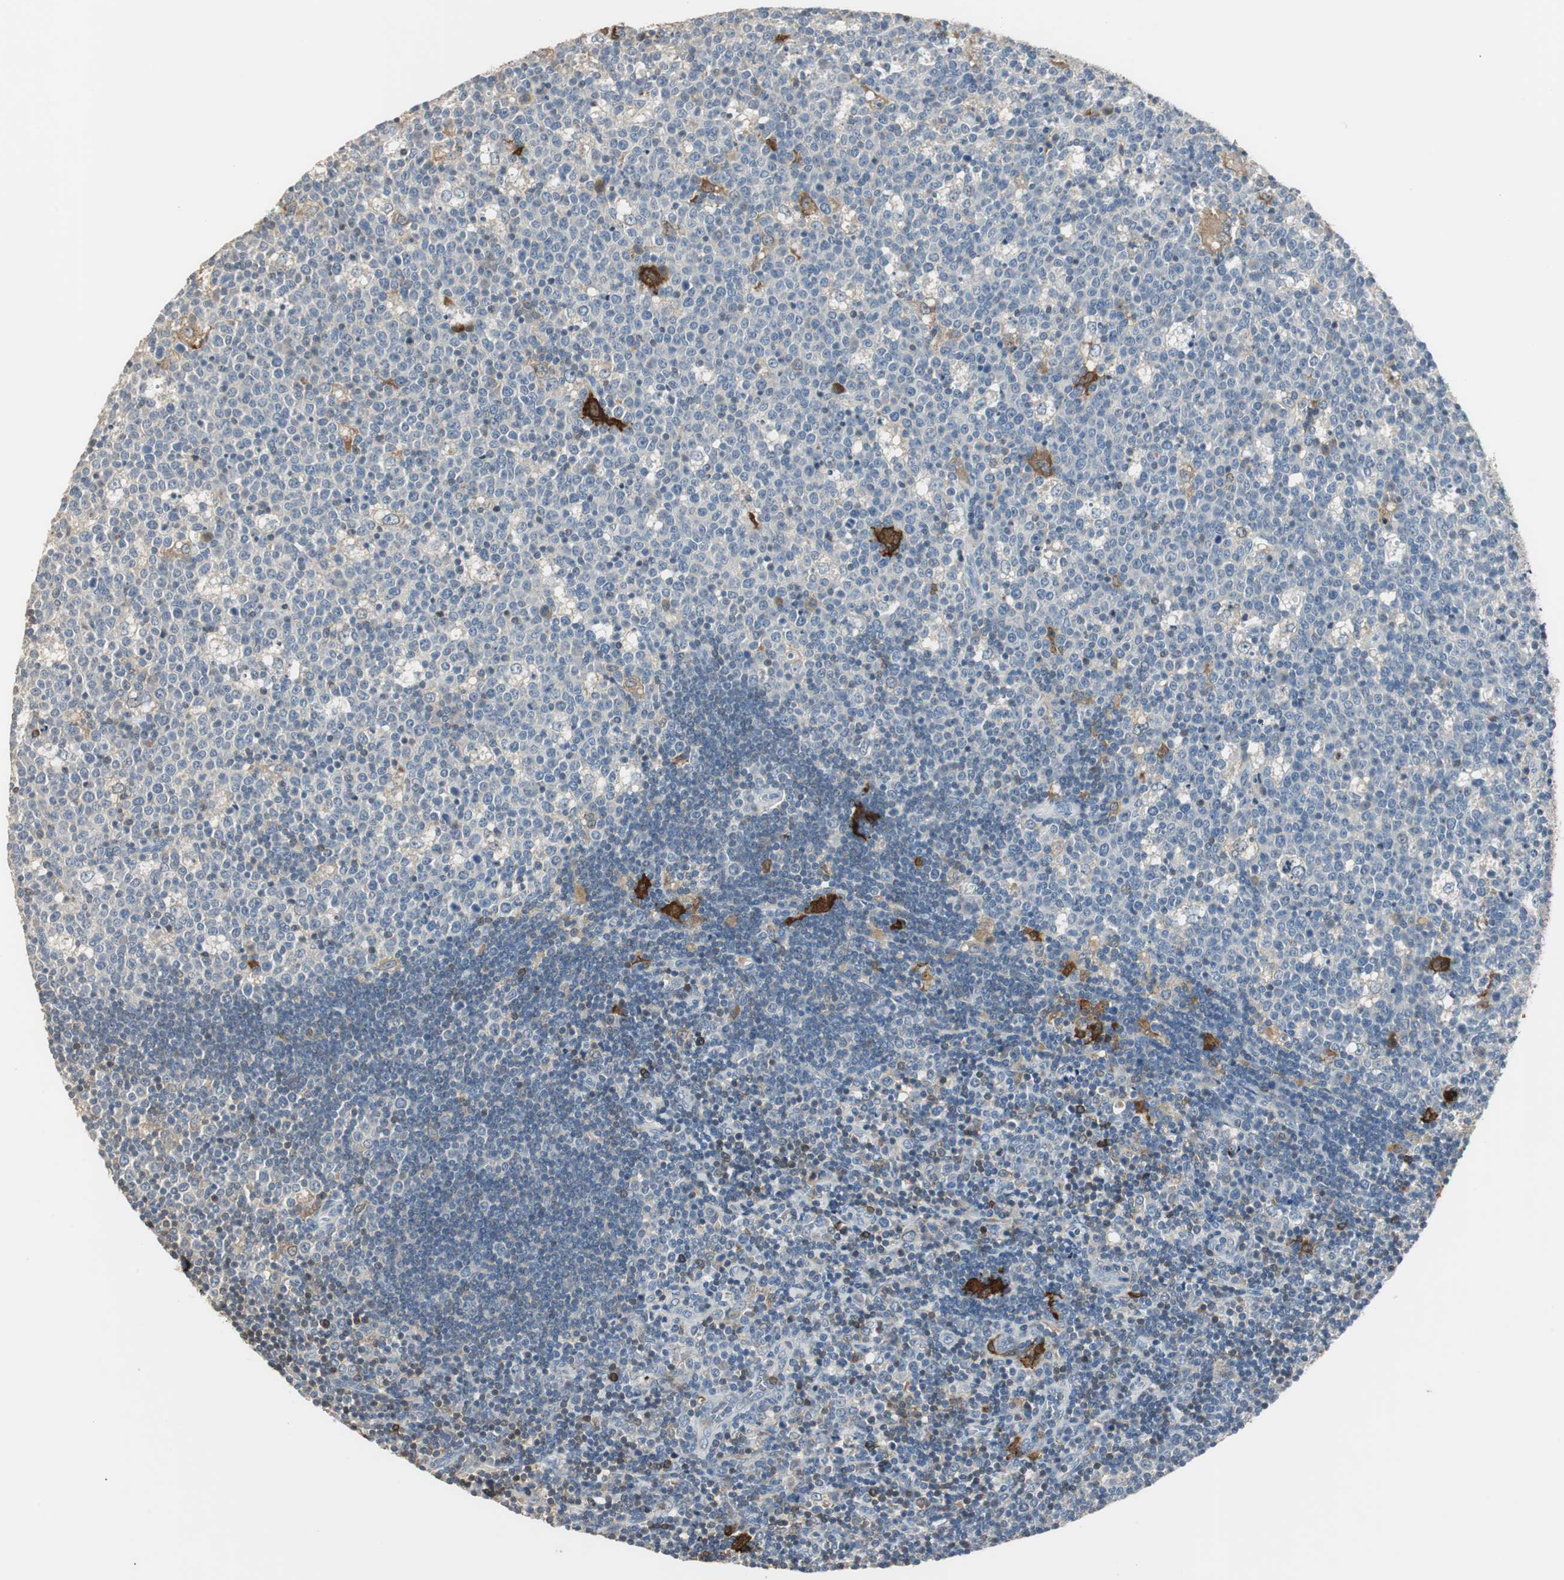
{"staining": {"intensity": "weak", "quantity": "<25%", "location": "cytoplasmic/membranous"}, "tissue": "lymph node", "cell_type": "Germinal center cells", "image_type": "normal", "snomed": [{"axis": "morphology", "description": "Normal tissue, NOS"}, {"axis": "topography", "description": "Lymph node"}, {"axis": "topography", "description": "Salivary gland"}], "caption": "DAB (3,3'-diaminobenzidine) immunohistochemical staining of unremarkable lymph node demonstrates no significant staining in germinal center cells. (DAB immunohistochemistry with hematoxylin counter stain).", "gene": "MSTO1", "patient": {"sex": "male", "age": 8}}